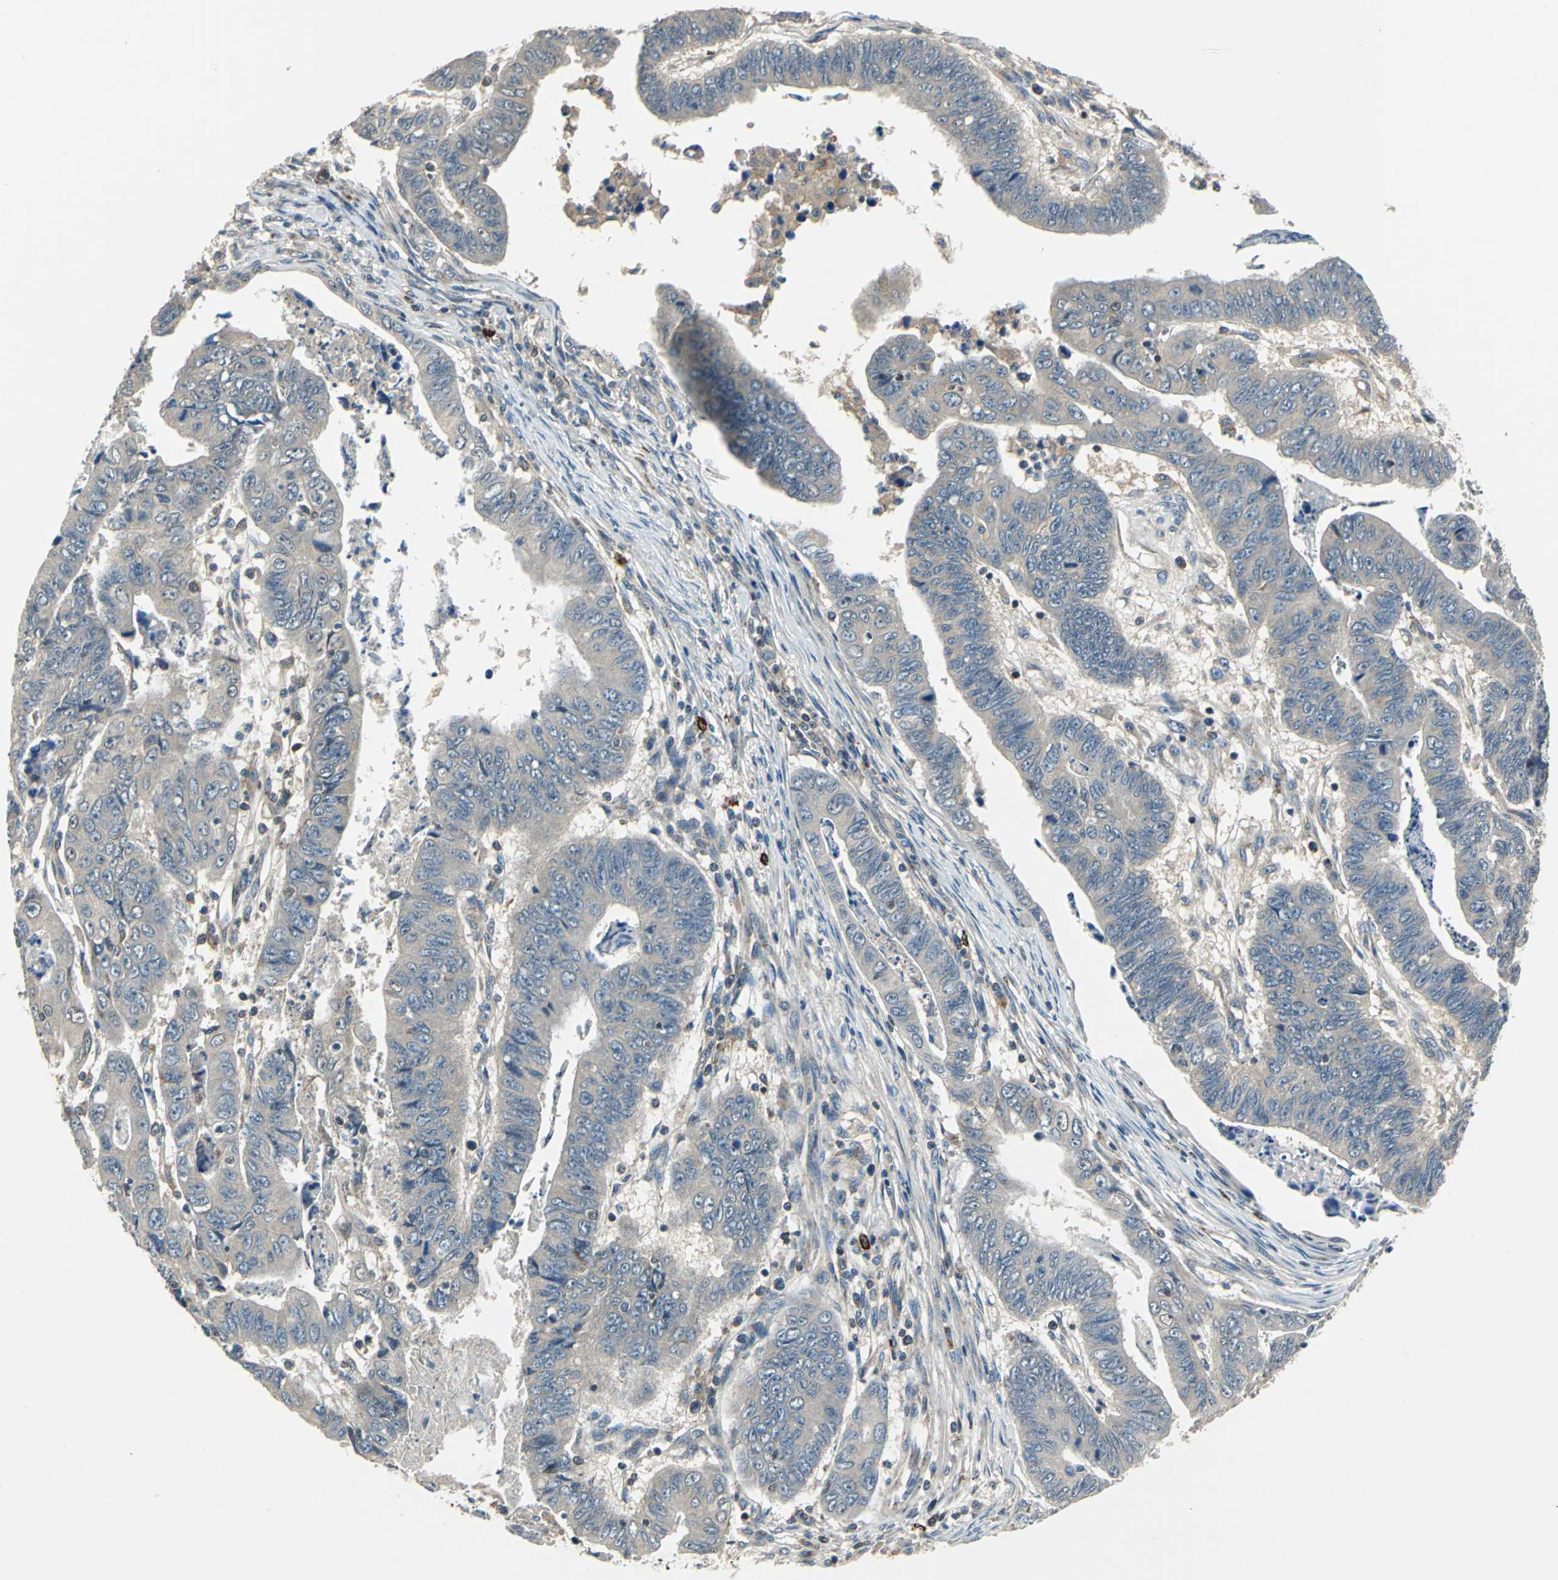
{"staining": {"intensity": "weak", "quantity": "<25%", "location": "cytoplasmic/membranous"}, "tissue": "stomach cancer", "cell_type": "Tumor cells", "image_type": "cancer", "snomed": [{"axis": "morphology", "description": "Adenocarcinoma, NOS"}, {"axis": "topography", "description": "Stomach, lower"}], "caption": "Immunohistochemical staining of human stomach cancer displays no significant positivity in tumor cells.", "gene": "SLC19A2", "patient": {"sex": "male", "age": 77}}